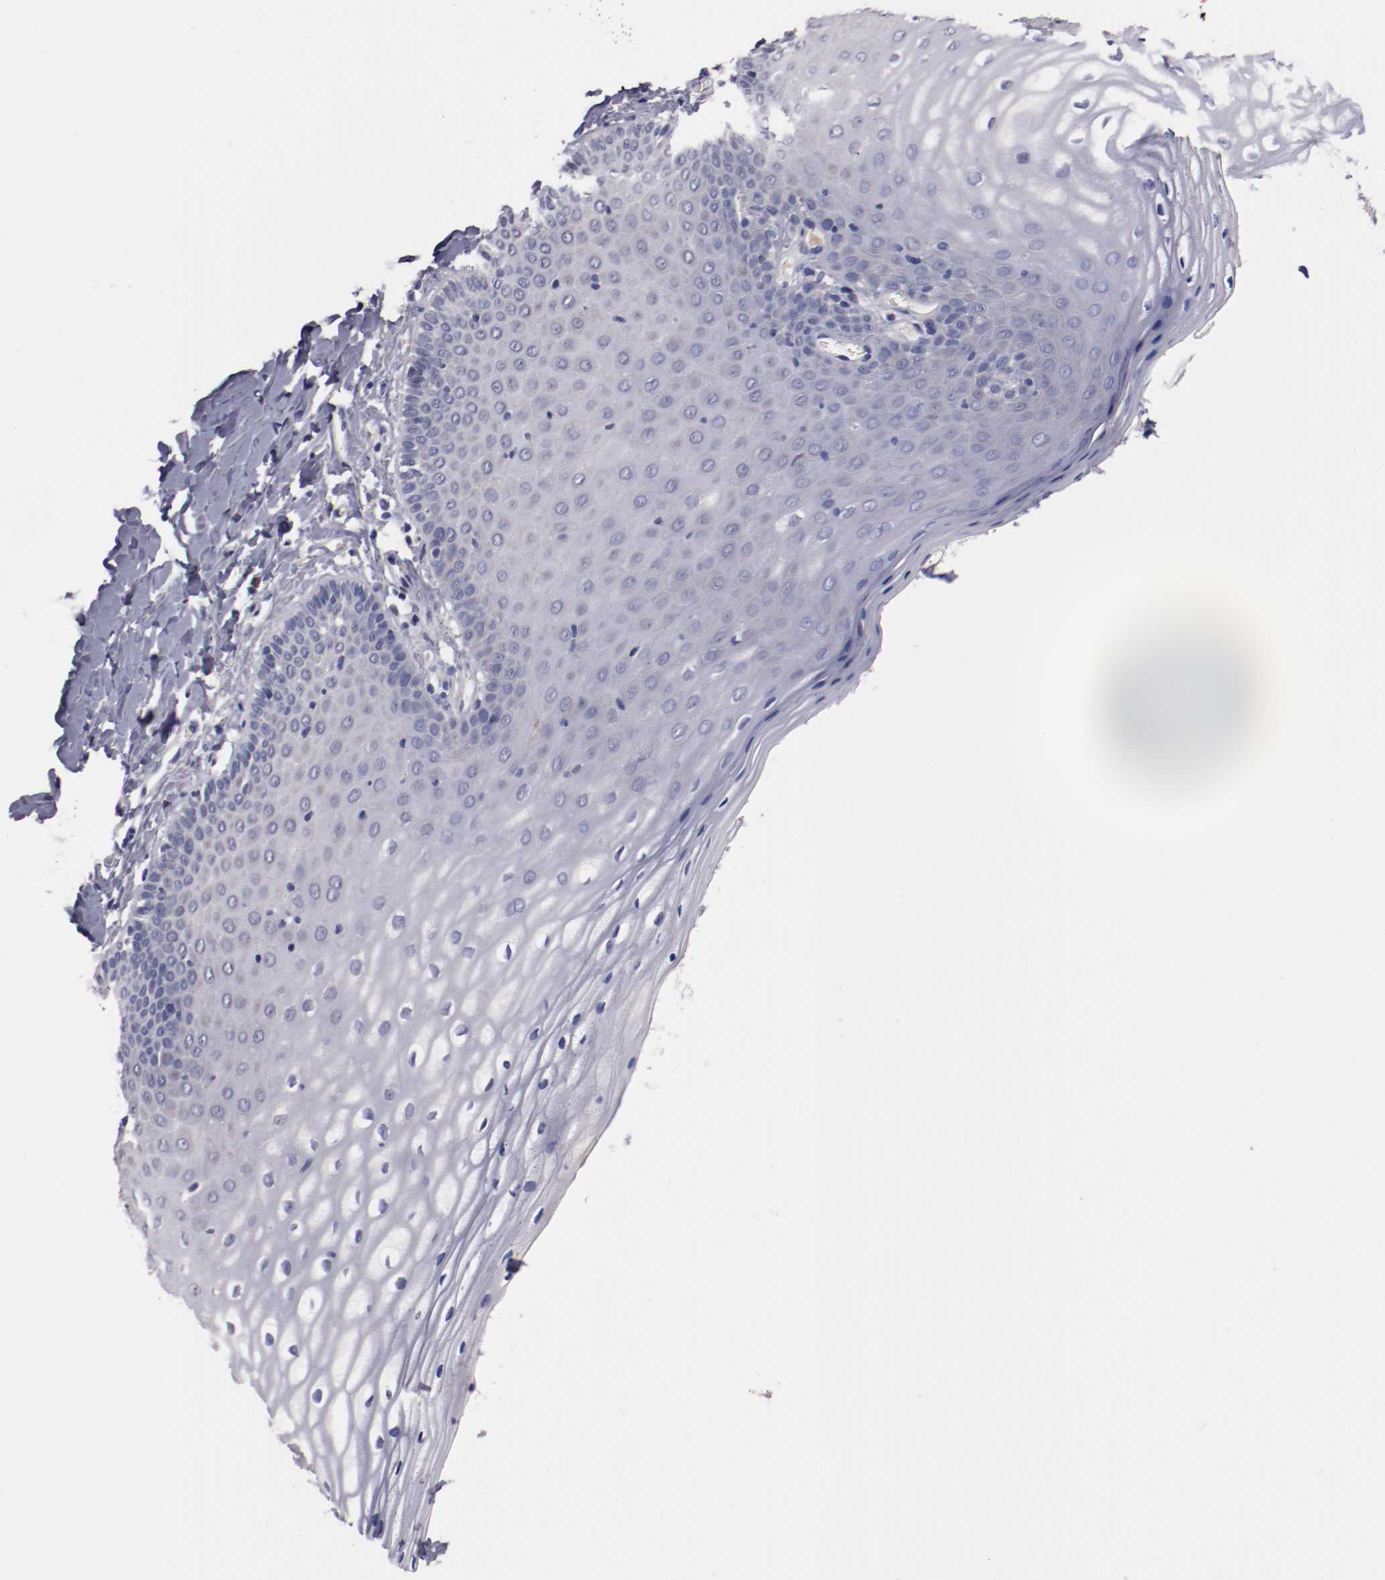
{"staining": {"intensity": "negative", "quantity": "none", "location": "none"}, "tissue": "vagina", "cell_type": "Squamous epithelial cells", "image_type": "normal", "snomed": [{"axis": "morphology", "description": "Normal tissue, NOS"}, {"axis": "topography", "description": "Vagina"}], "caption": "IHC of normal human vagina demonstrates no positivity in squamous epithelial cells. (IHC, brightfield microscopy, high magnification).", "gene": "FAM81A", "patient": {"sex": "female", "age": 55}}